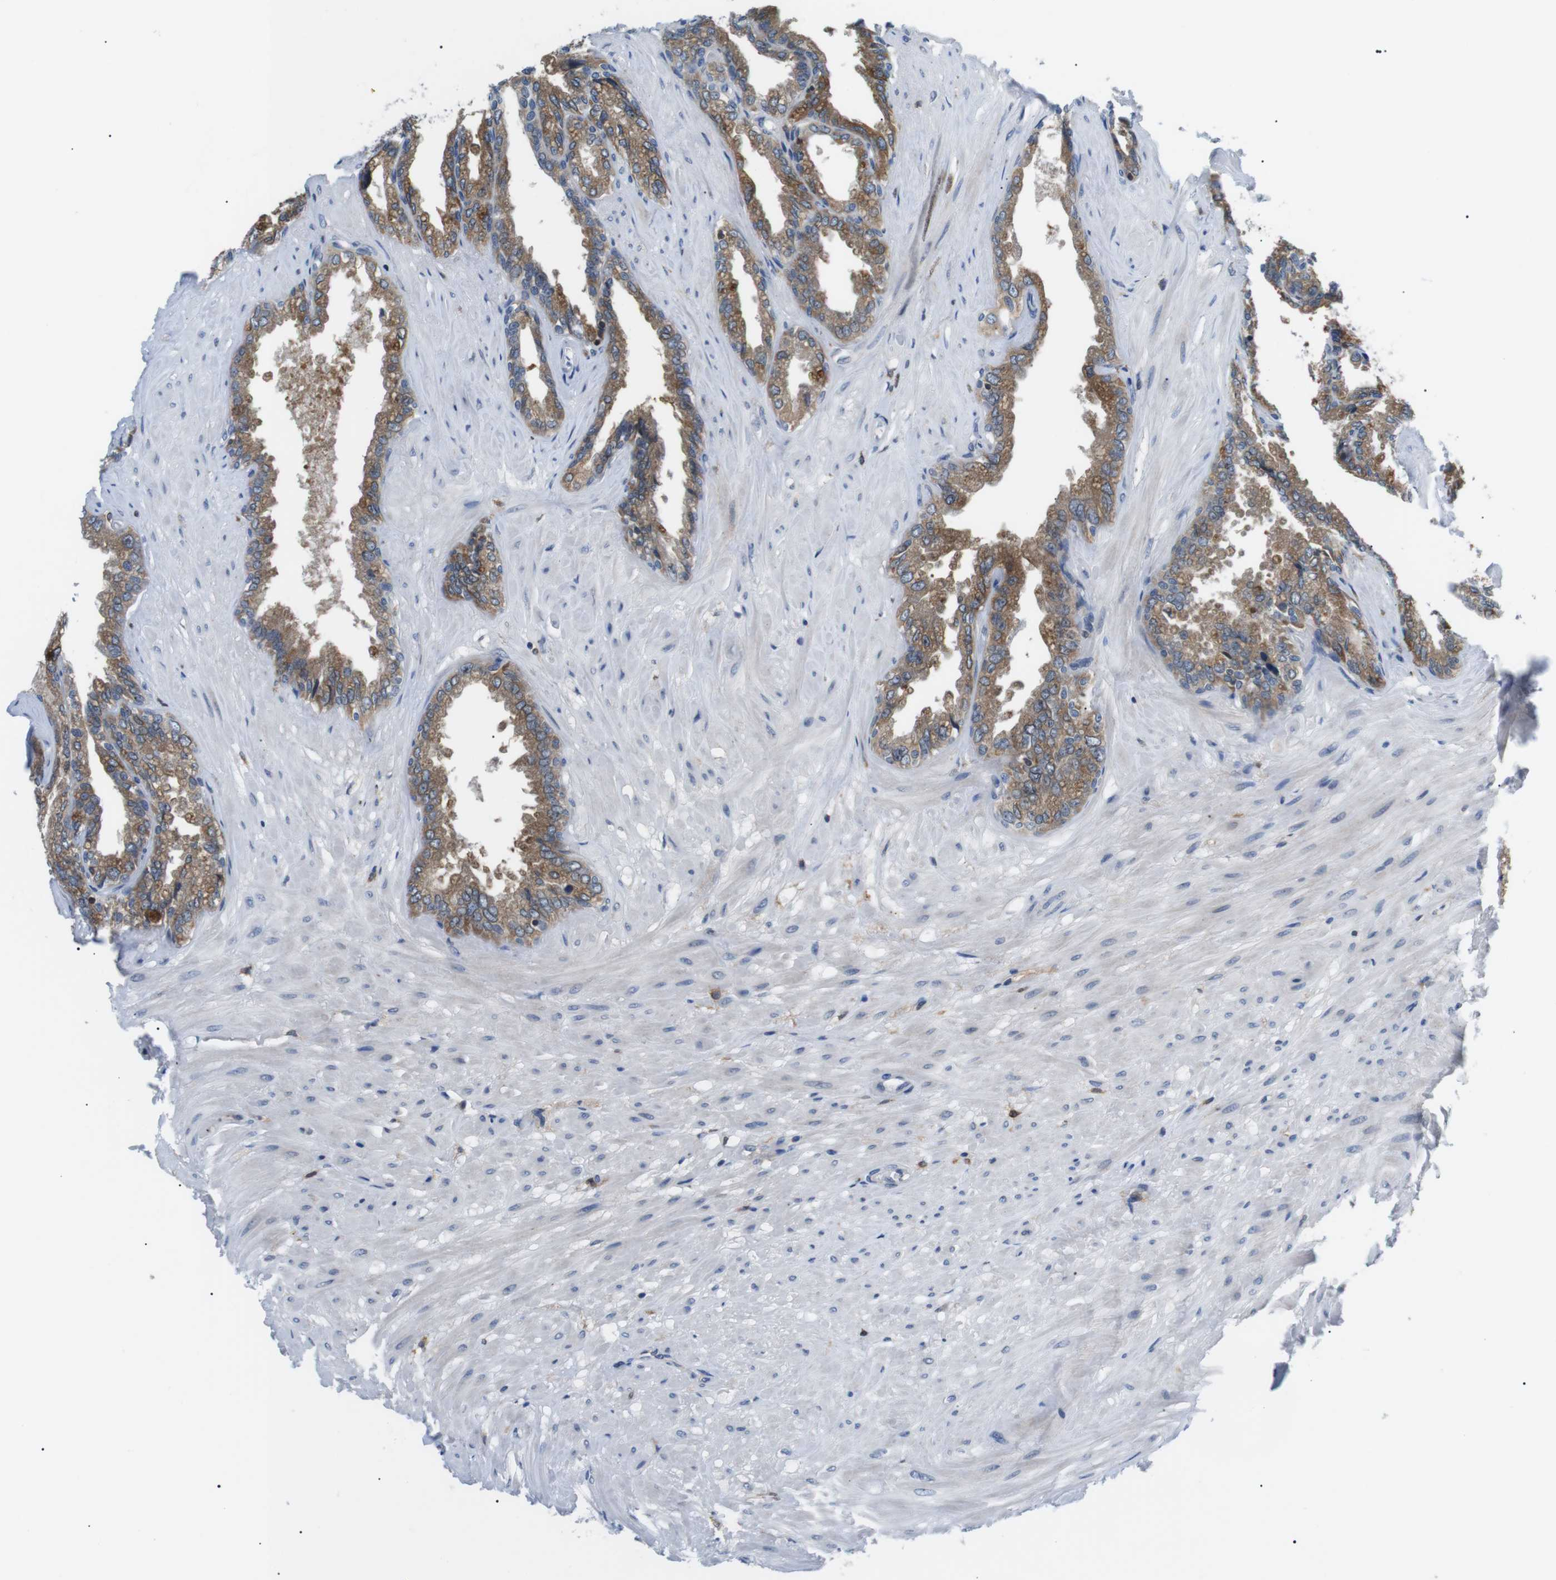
{"staining": {"intensity": "strong", "quantity": ">75%", "location": "cytoplasmic/membranous"}, "tissue": "seminal vesicle", "cell_type": "Glandular cells", "image_type": "normal", "snomed": [{"axis": "morphology", "description": "Normal tissue, NOS"}, {"axis": "topography", "description": "Seminal veicle"}], "caption": "The histopathology image demonstrates immunohistochemical staining of benign seminal vesicle. There is strong cytoplasmic/membranous staining is present in about >75% of glandular cells.", "gene": "RAB9A", "patient": {"sex": "male", "age": 46}}